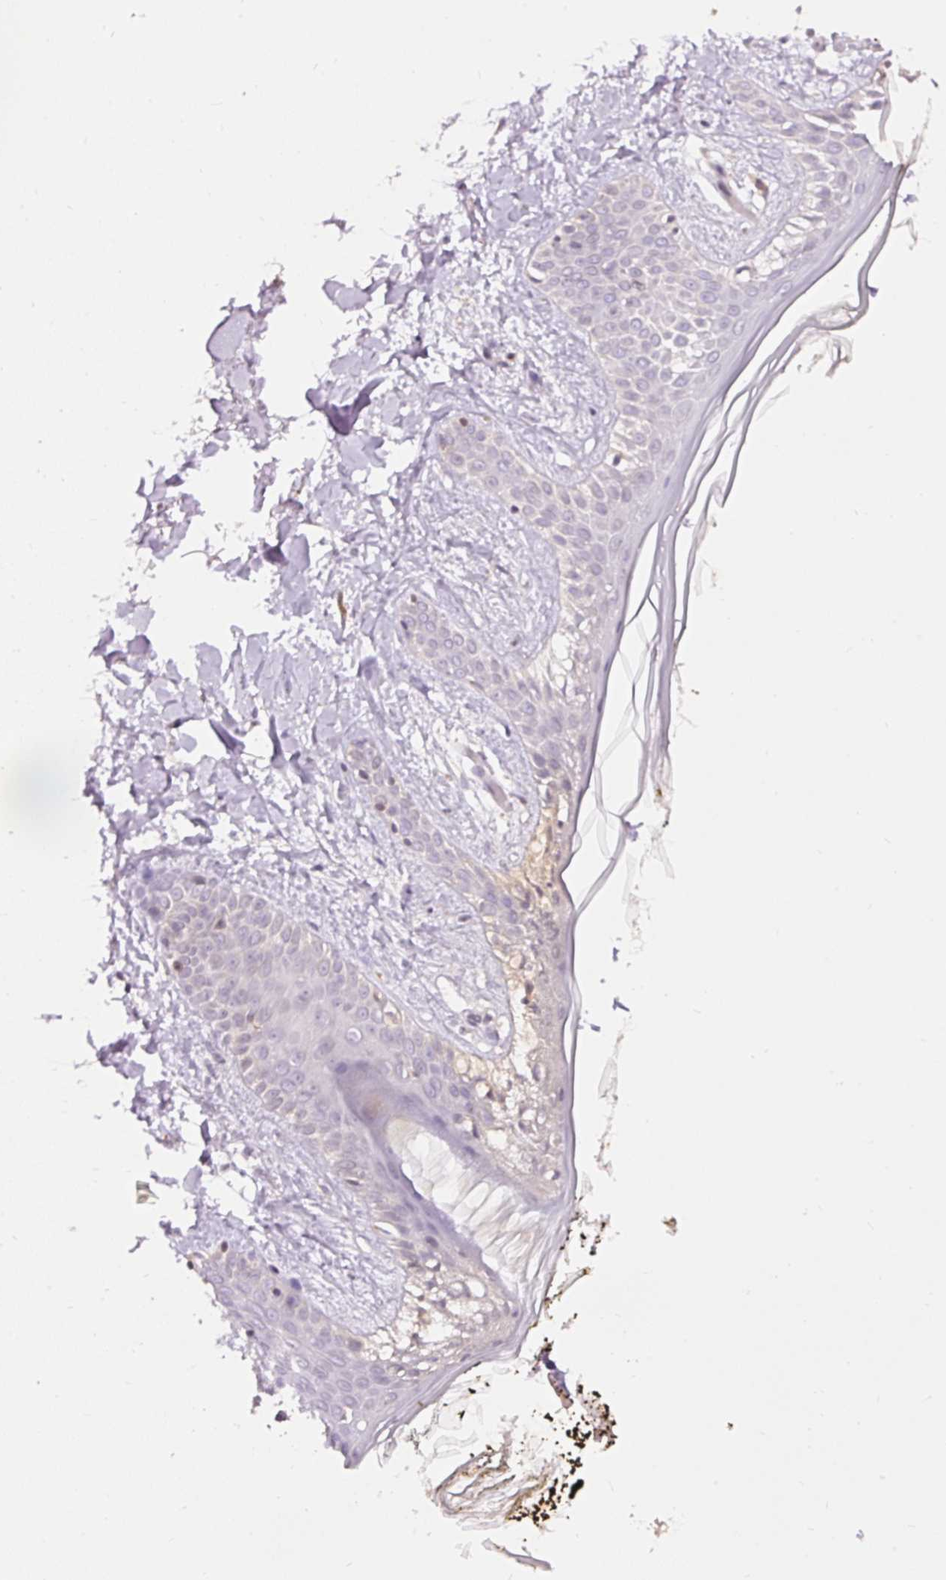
{"staining": {"intensity": "weak", "quantity": "25%-75%", "location": "cytoplasmic/membranous"}, "tissue": "skin", "cell_type": "Fibroblasts", "image_type": "normal", "snomed": [{"axis": "morphology", "description": "Normal tissue, NOS"}, {"axis": "topography", "description": "Skin"}], "caption": "A high-resolution micrograph shows IHC staining of normal skin, which demonstrates weak cytoplasmic/membranous positivity in approximately 25%-75% of fibroblasts. The staining is performed using DAB (3,3'-diaminobenzidine) brown chromogen to label protein expression. The nuclei are counter-stained blue using hematoxylin.", "gene": "ABHD11", "patient": {"sex": "female", "age": 34}}